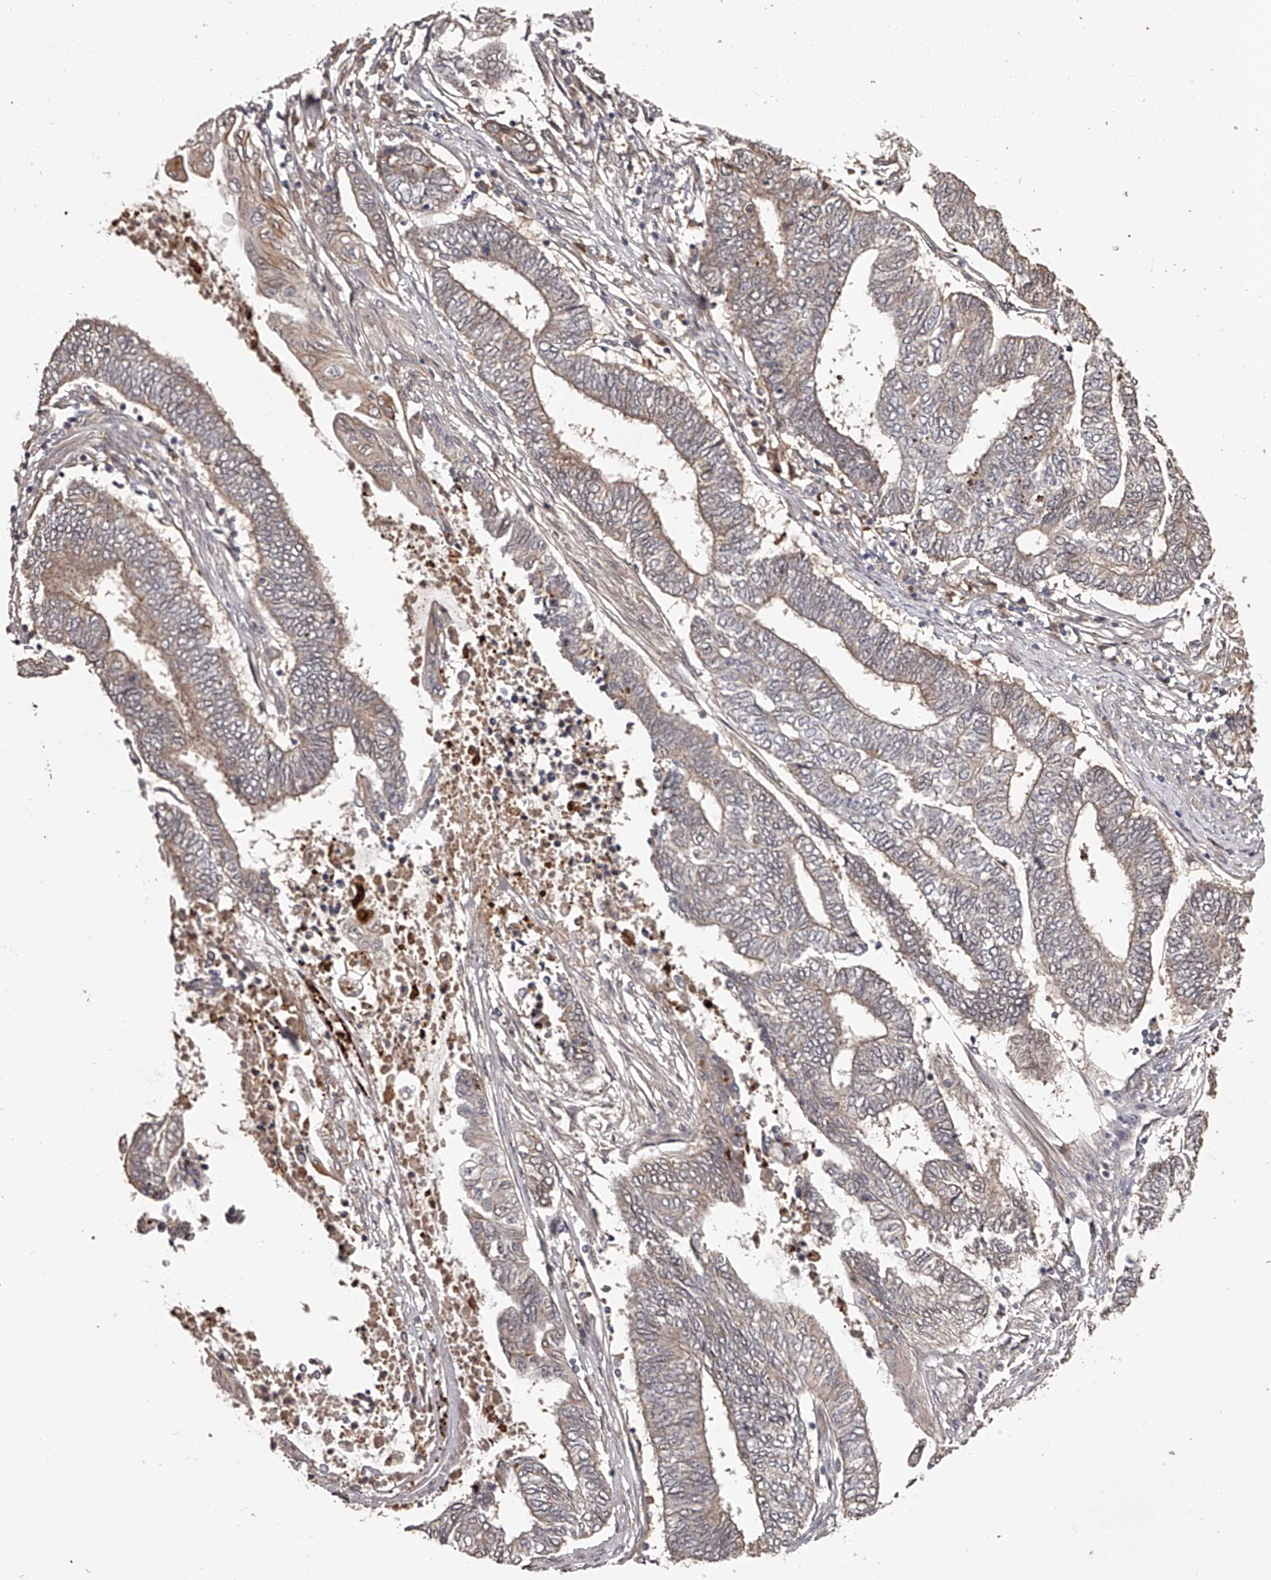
{"staining": {"intensity": "weak", "quantity": "25%-75%", "location": "cytoplasmic/membranous"}, "tissue": "endometrial cancer", "cell_type": "Tumor cells", "image_type": "cancer", "snomed": [{"axis": "morphology", "description": "Adenocarcinoma, NOS"}, {"axis": "topography", "description": "Uterus"}, {"axis": "topography", "description": "Endometrium"}], "caption": "A brown stain shows weak cytoplasmic/membranous expression of a protein in endometrial adenocarcinoma tumor cells.", "gene": "URGCP", "patient": {"sex": "female", "age": 70}}